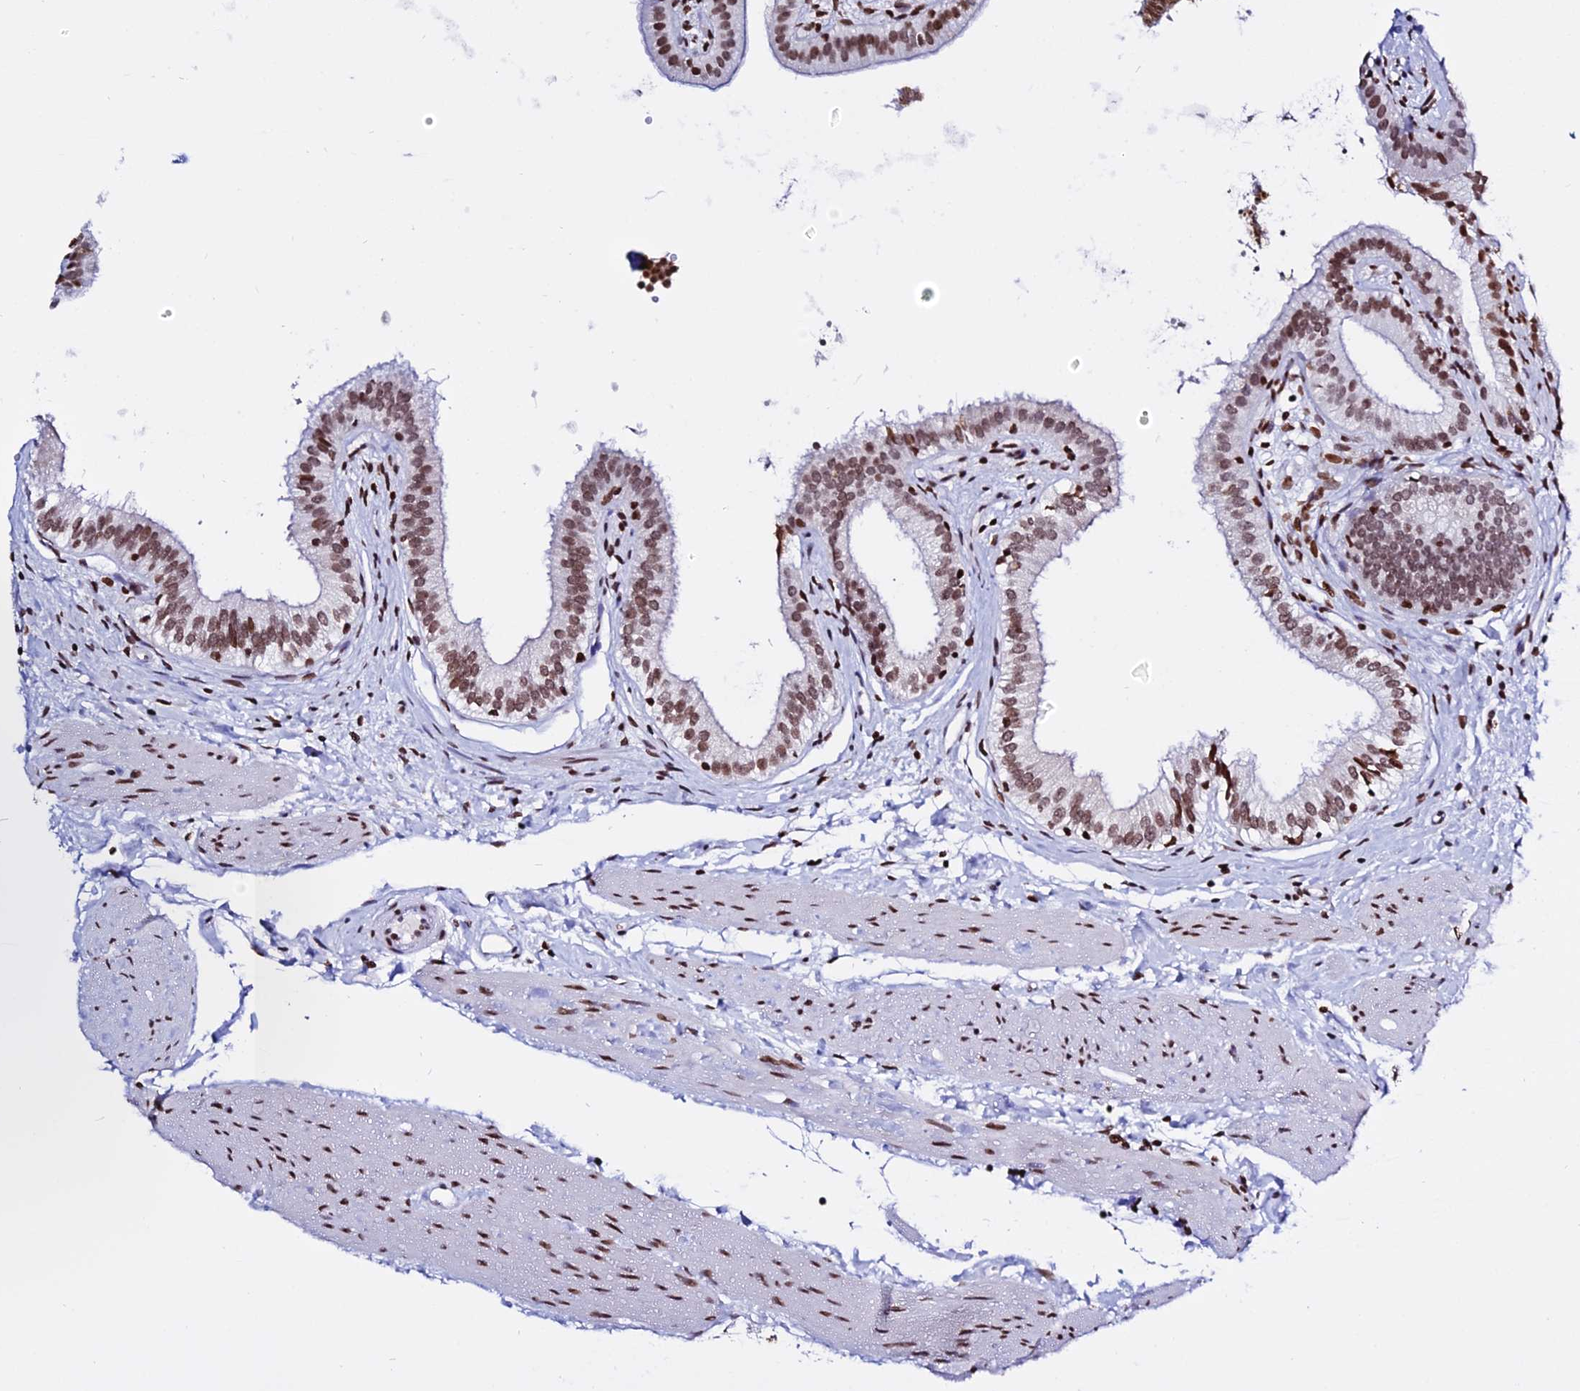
{"staining": {"intensity": "moderate", "quantity": ">75%", "location": "cytoplasmic/membranous,nuclear"}, "tissue": "gallbladder", "cell_type": "Glandular cells", "image_type": "normal", "snomed": [{"axis": "morphology", "description": "Normal tissue, NOS"}, {"axis": "topography", "description": "Gallbladder"}], "caption": "This is an image of immunohistochemistry (IHC) staining of normal gallbladder, which shows moderate positivity in the cytoplasmic/membranous,nuclear of glandular cells.", "gene": "ENSG00000282988", "patient": {"sex": "female", "age": 54}}